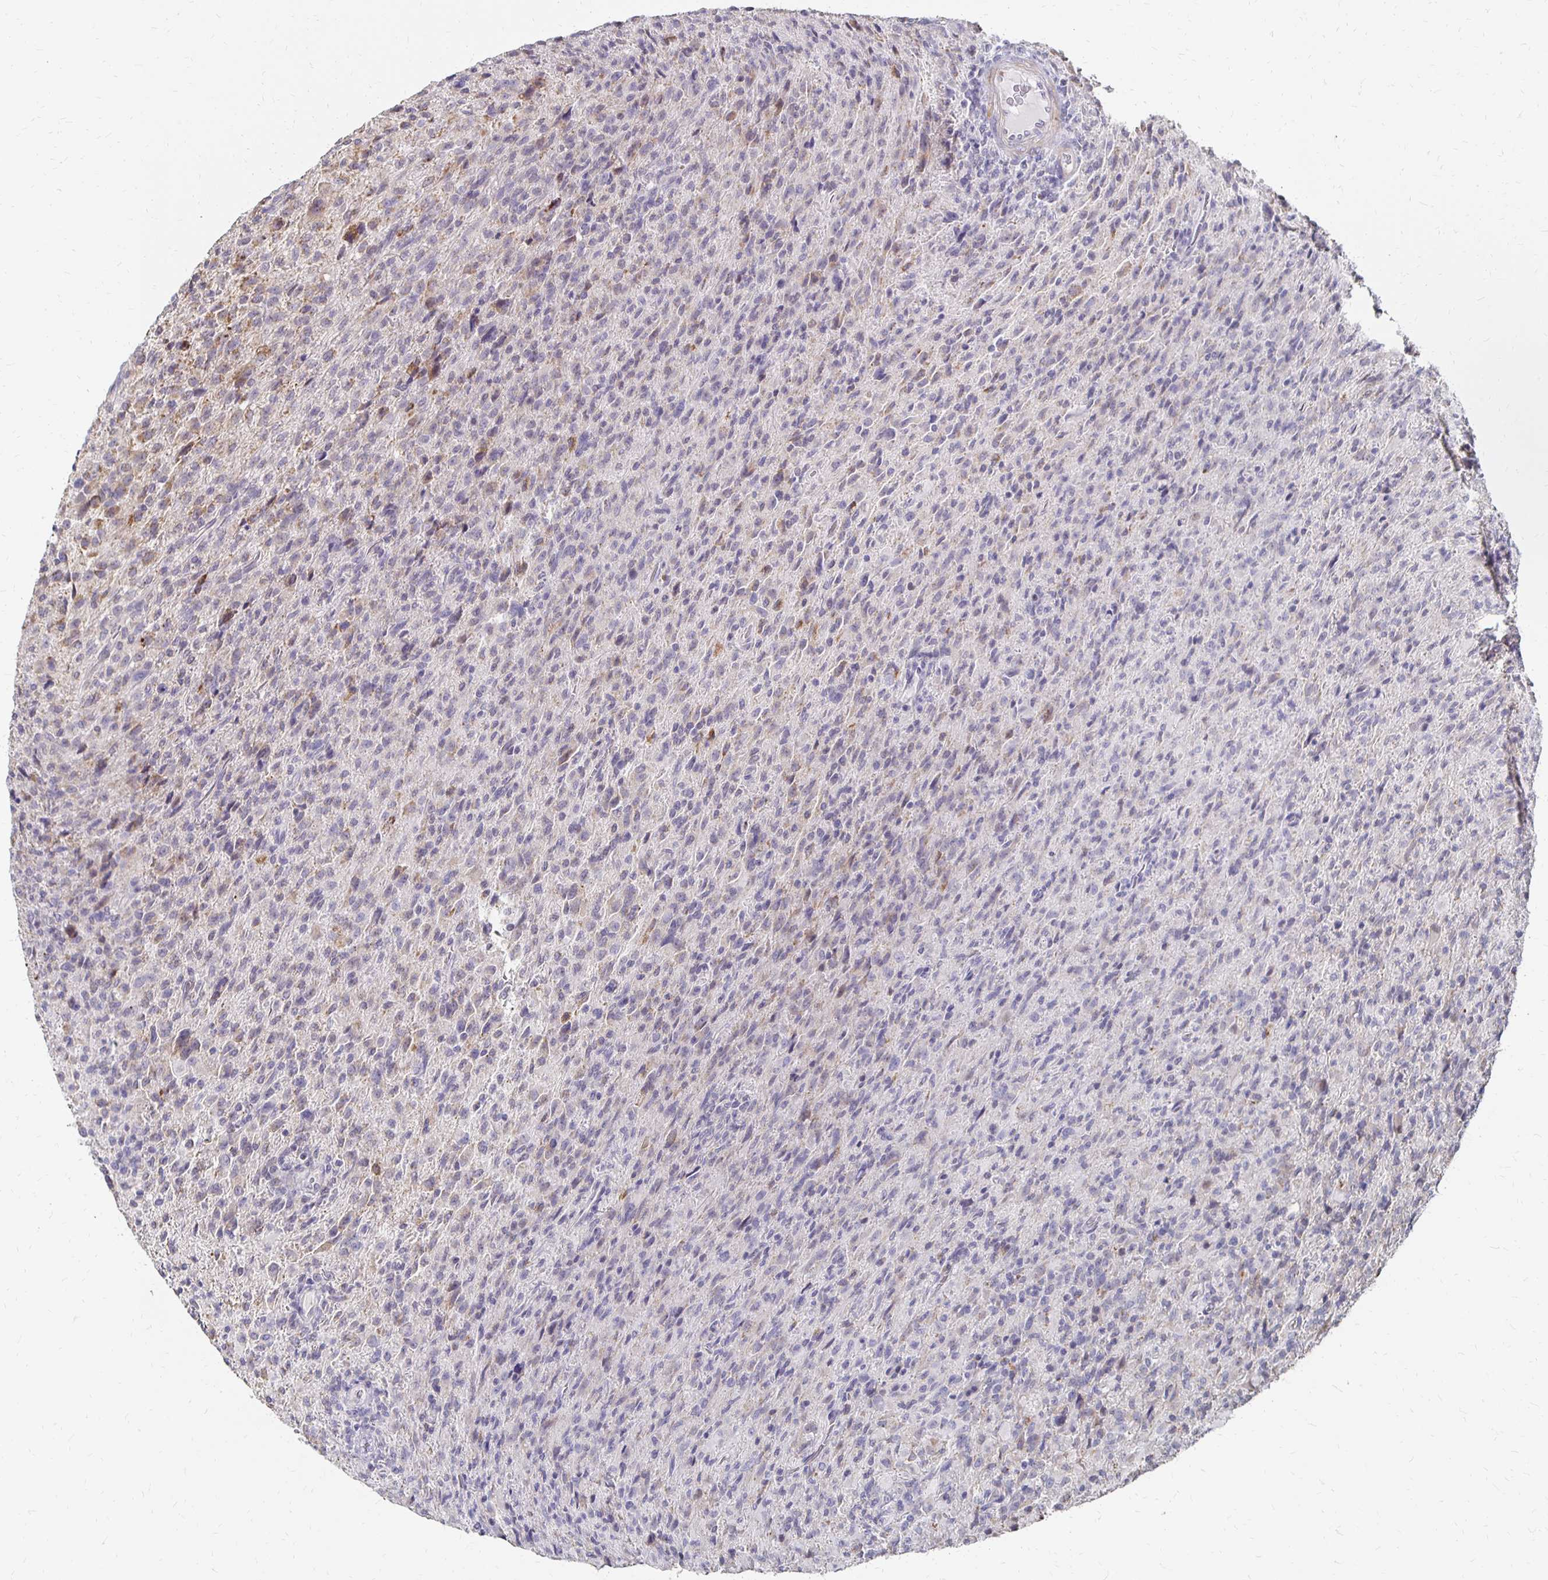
{"staining": {"intensity": "weak", "quantity": "<25%", "location": "cytoplasmic/membranous"}, "tissue": "glioma", "cell_type": "Tumor cells", "image_type": "cancer", "snomed": [{"axis": "morphology", "description": "Glioma, malignant, High grade"}, {"axis": "topography", "description": "Brain"}], "caption": "High power microscopy histopathology image of an immunohistochemistry (IHC) histopathology image of malignant glioma (high-grade), revealing no significant positivity in tumor cells.", "gene": "ATOSB", "patient": {"sex": "male", "age": 68}}